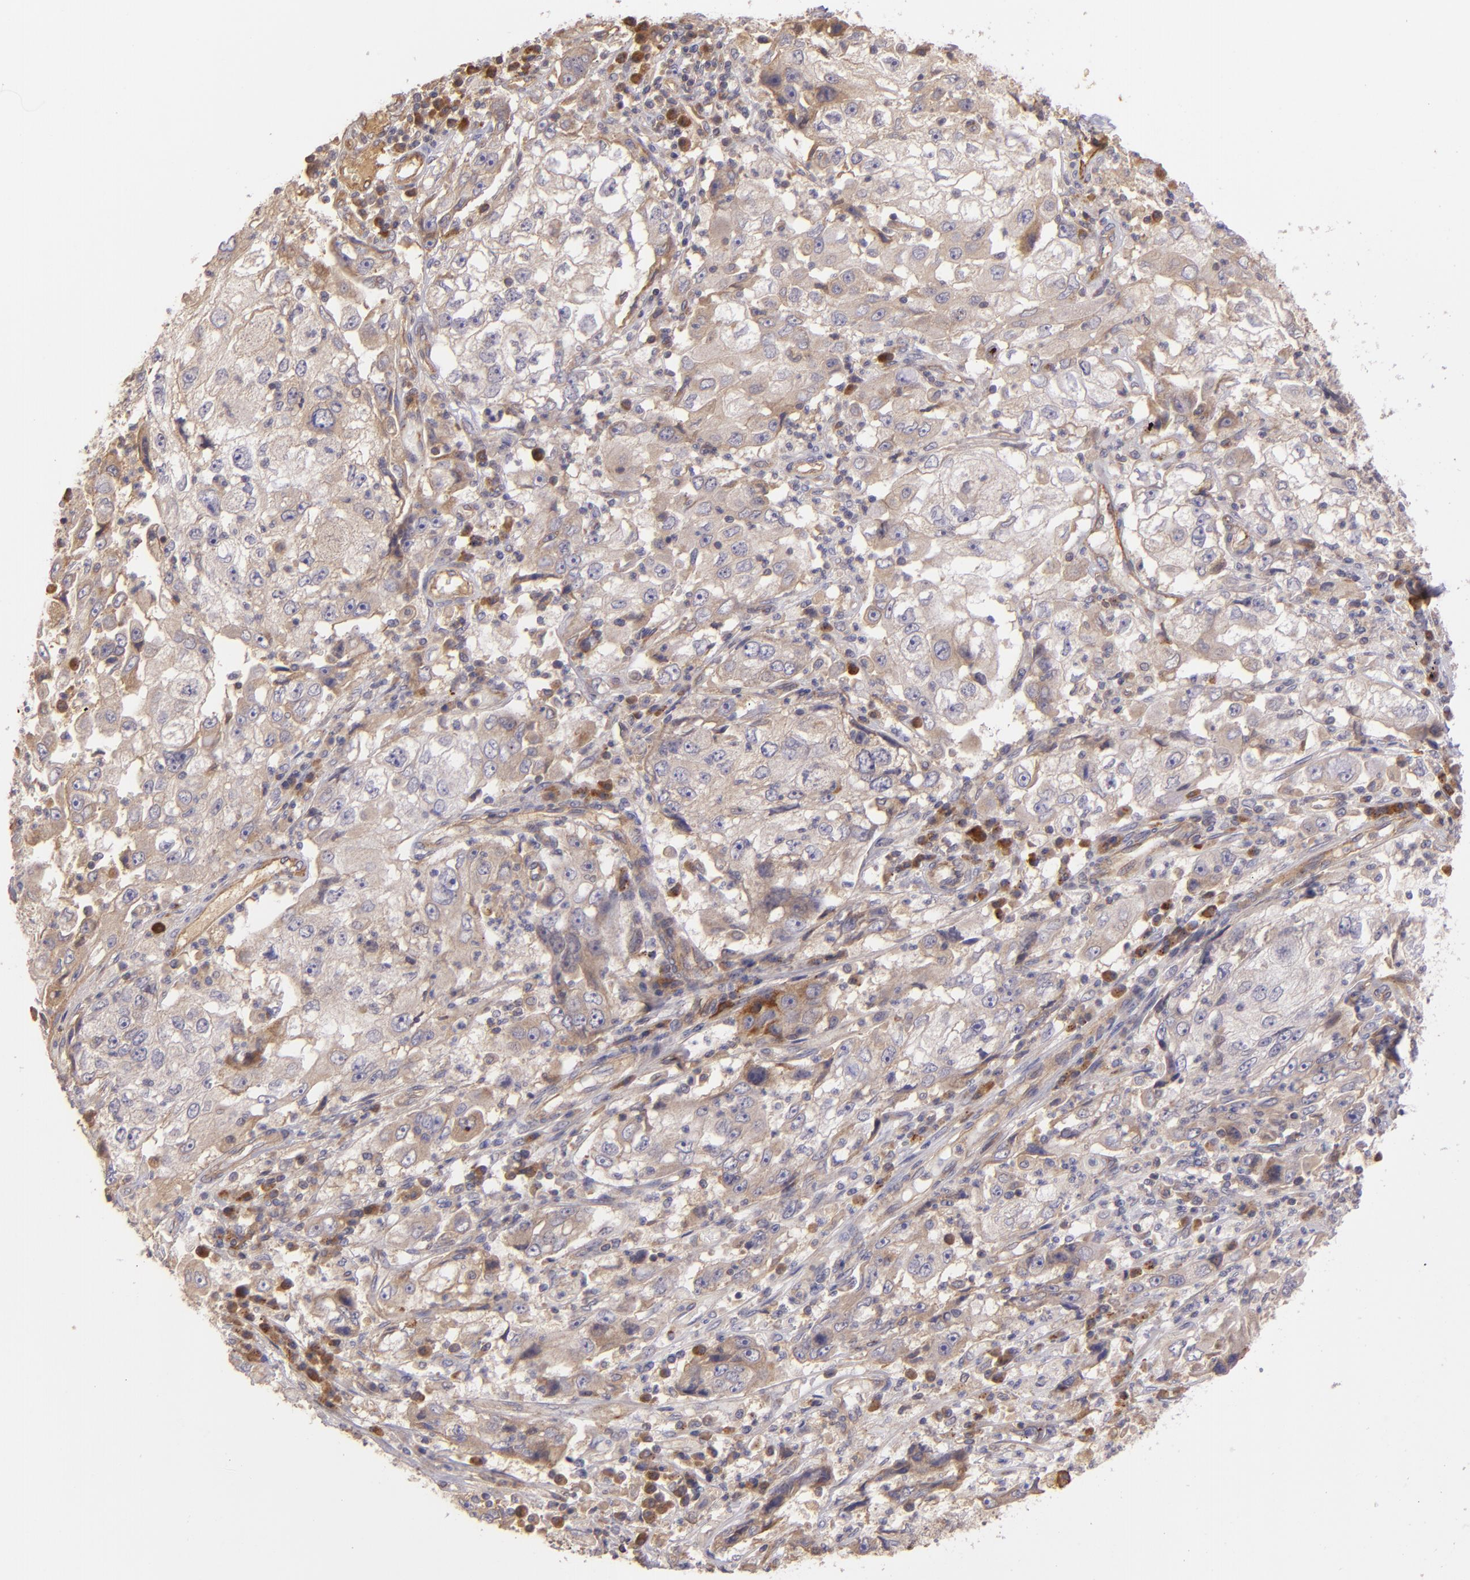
{"staining": {"intensity": "moderate", "quantity": ">75%", "location": "cytoplasmic/membranous"}, "tissue": "cervical cancer", "cell_type": "Tumor cells", "image_type": "cancer", "snomed": [{"axis": "morphology", "description": "Squamous cell carcinoma, NOS"}, {"axis": "topography", "description": "Cervix"}], "caption": "Immunohistochemical staining of human cervical squamous cell carcinoma exhibits medium levels of moderate cytoplasmic/membranous staining in about >75% of tumor cells.", "gene": "ECE1", "patient": {"sex": "female", "age": 36}}